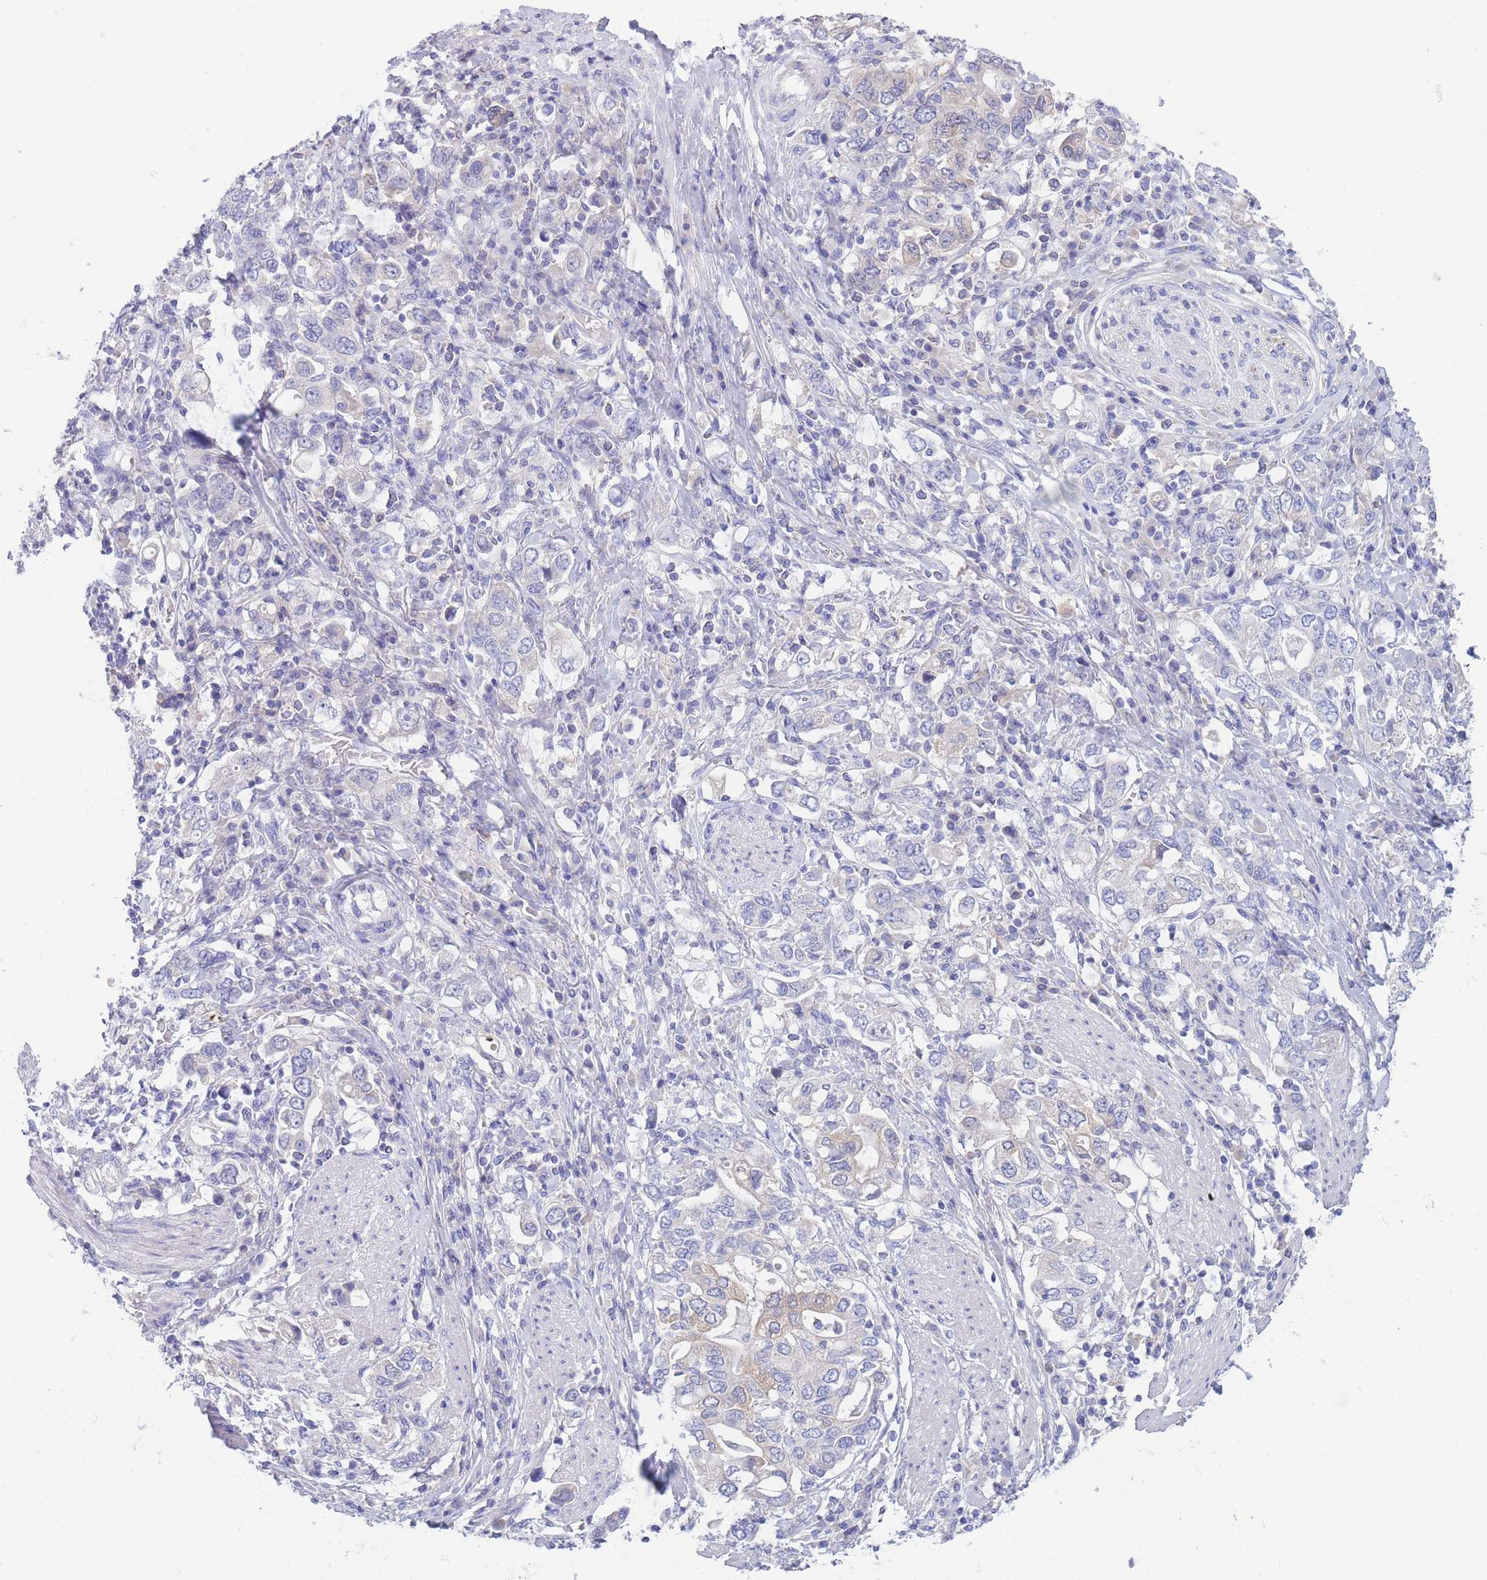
{"staining": {"intensity": "negative", "quantity": "none", "location": "none"}, "tissue": "stomach cancer", "cell_type": "Tumor cells", "image_type": "cancer", "snomed": [{"axis": "morphology", "description": "Adenocarcinoma, NOS"}, {"axis": "topography", "description": "Stomach, upper"}, {"axis": "topography", "description": "Stomach"}], "caption": "Image shows no significant protein staining in tumor cells of stomach cancer (adenocarcinoma).", "gene": "PCDHB3", "patient": {"sex": "male", "age": 62}}